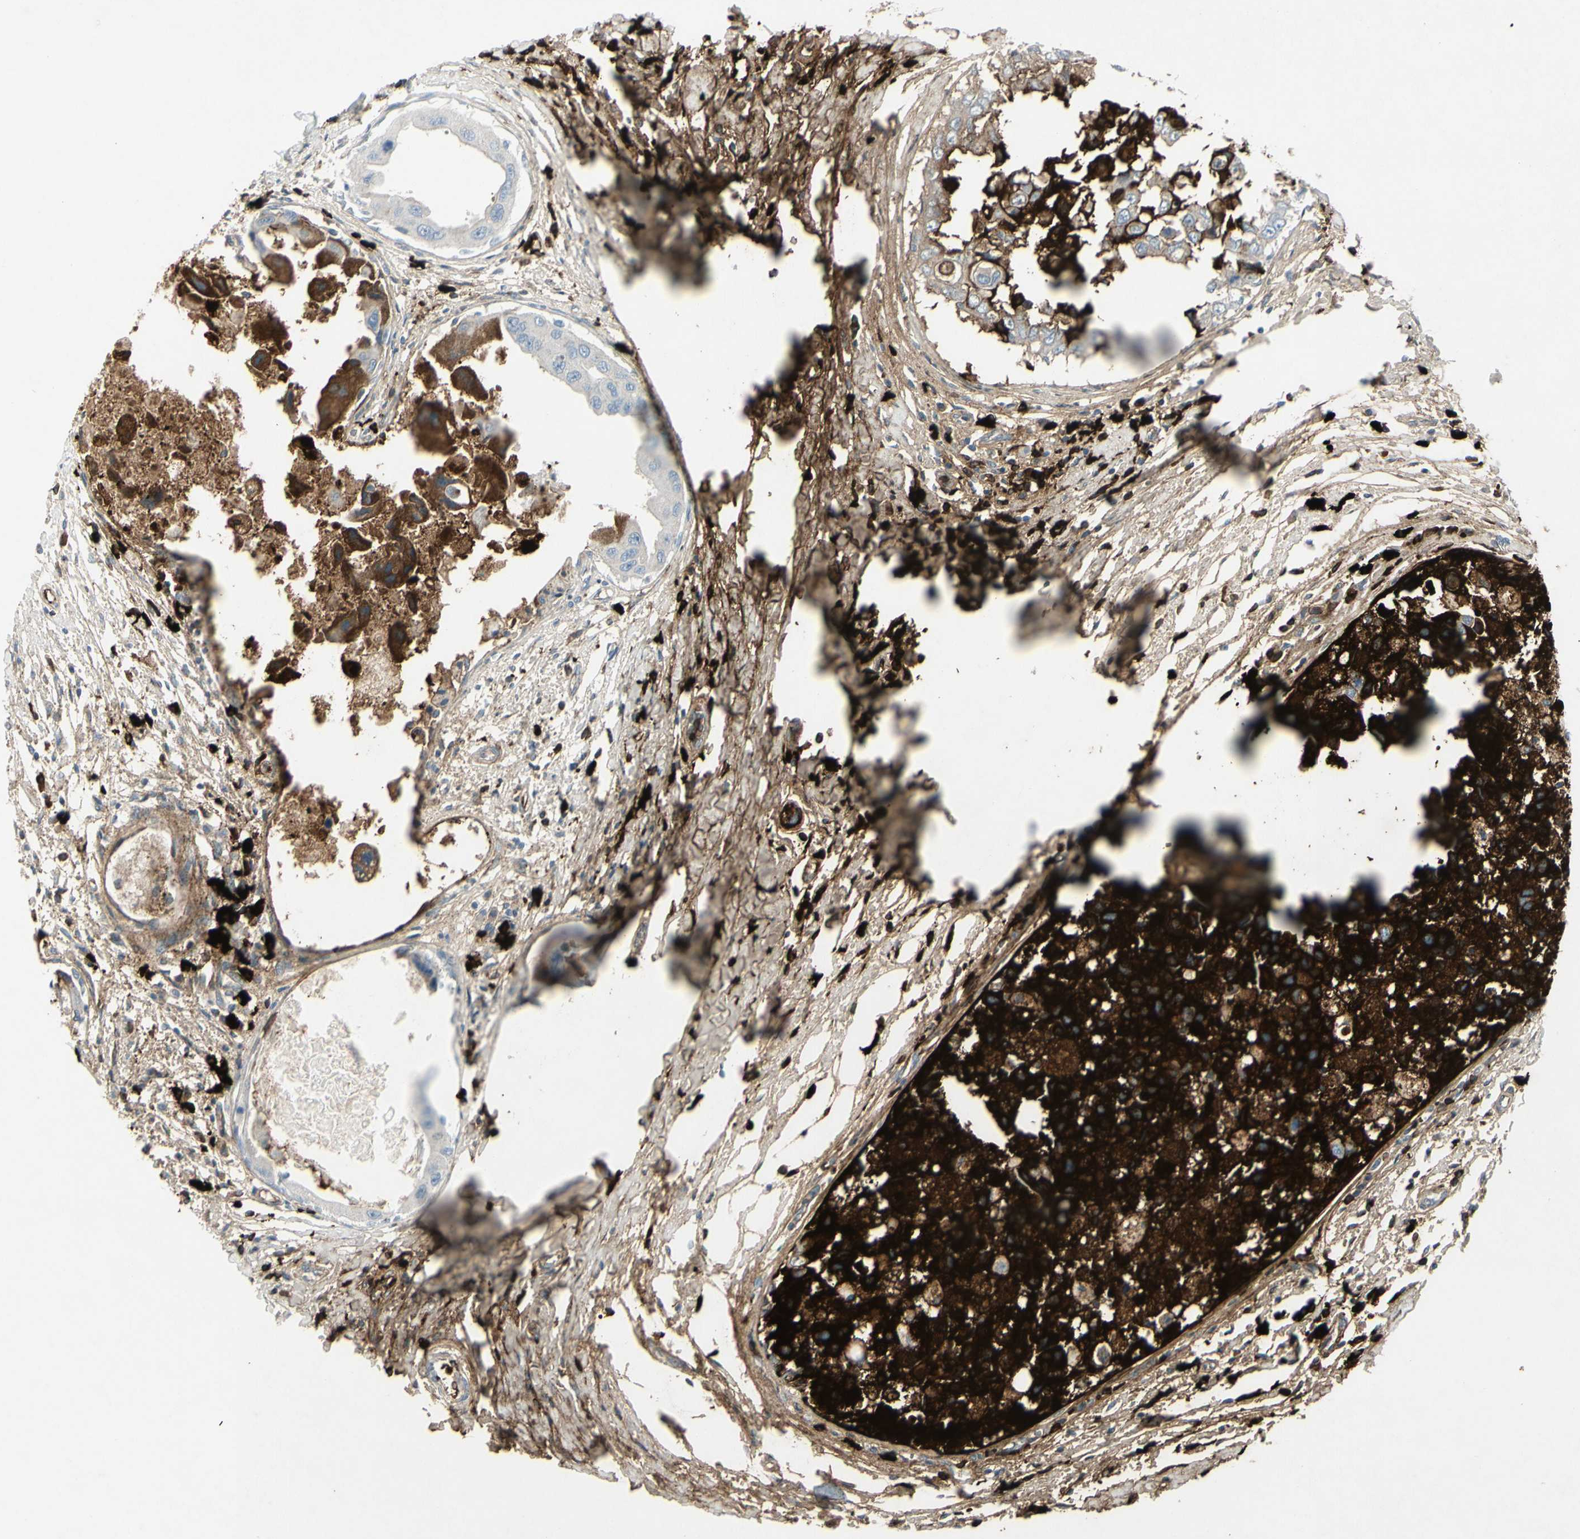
{"staining": {"intensity": "strong", "quantity": "<25%", "location": "cytoplasmic/membranous"}, "tissue": "breast cancer", "cell_type": "Tumor cells", "image_type": "cancer", "snomed": [{"axis": "morphology", "description": "Duct carcinoma"}, {"axis": "topography", "description": "Breast"}], "caption": "Immunohistochemical staining of breast intraductal carcinoma displays medium levels of strong cytoplasmic/membranous expression in about <25% of tumor cells.", "gene": "IGHM", "patient": {"sex": "female", "age": 27}}